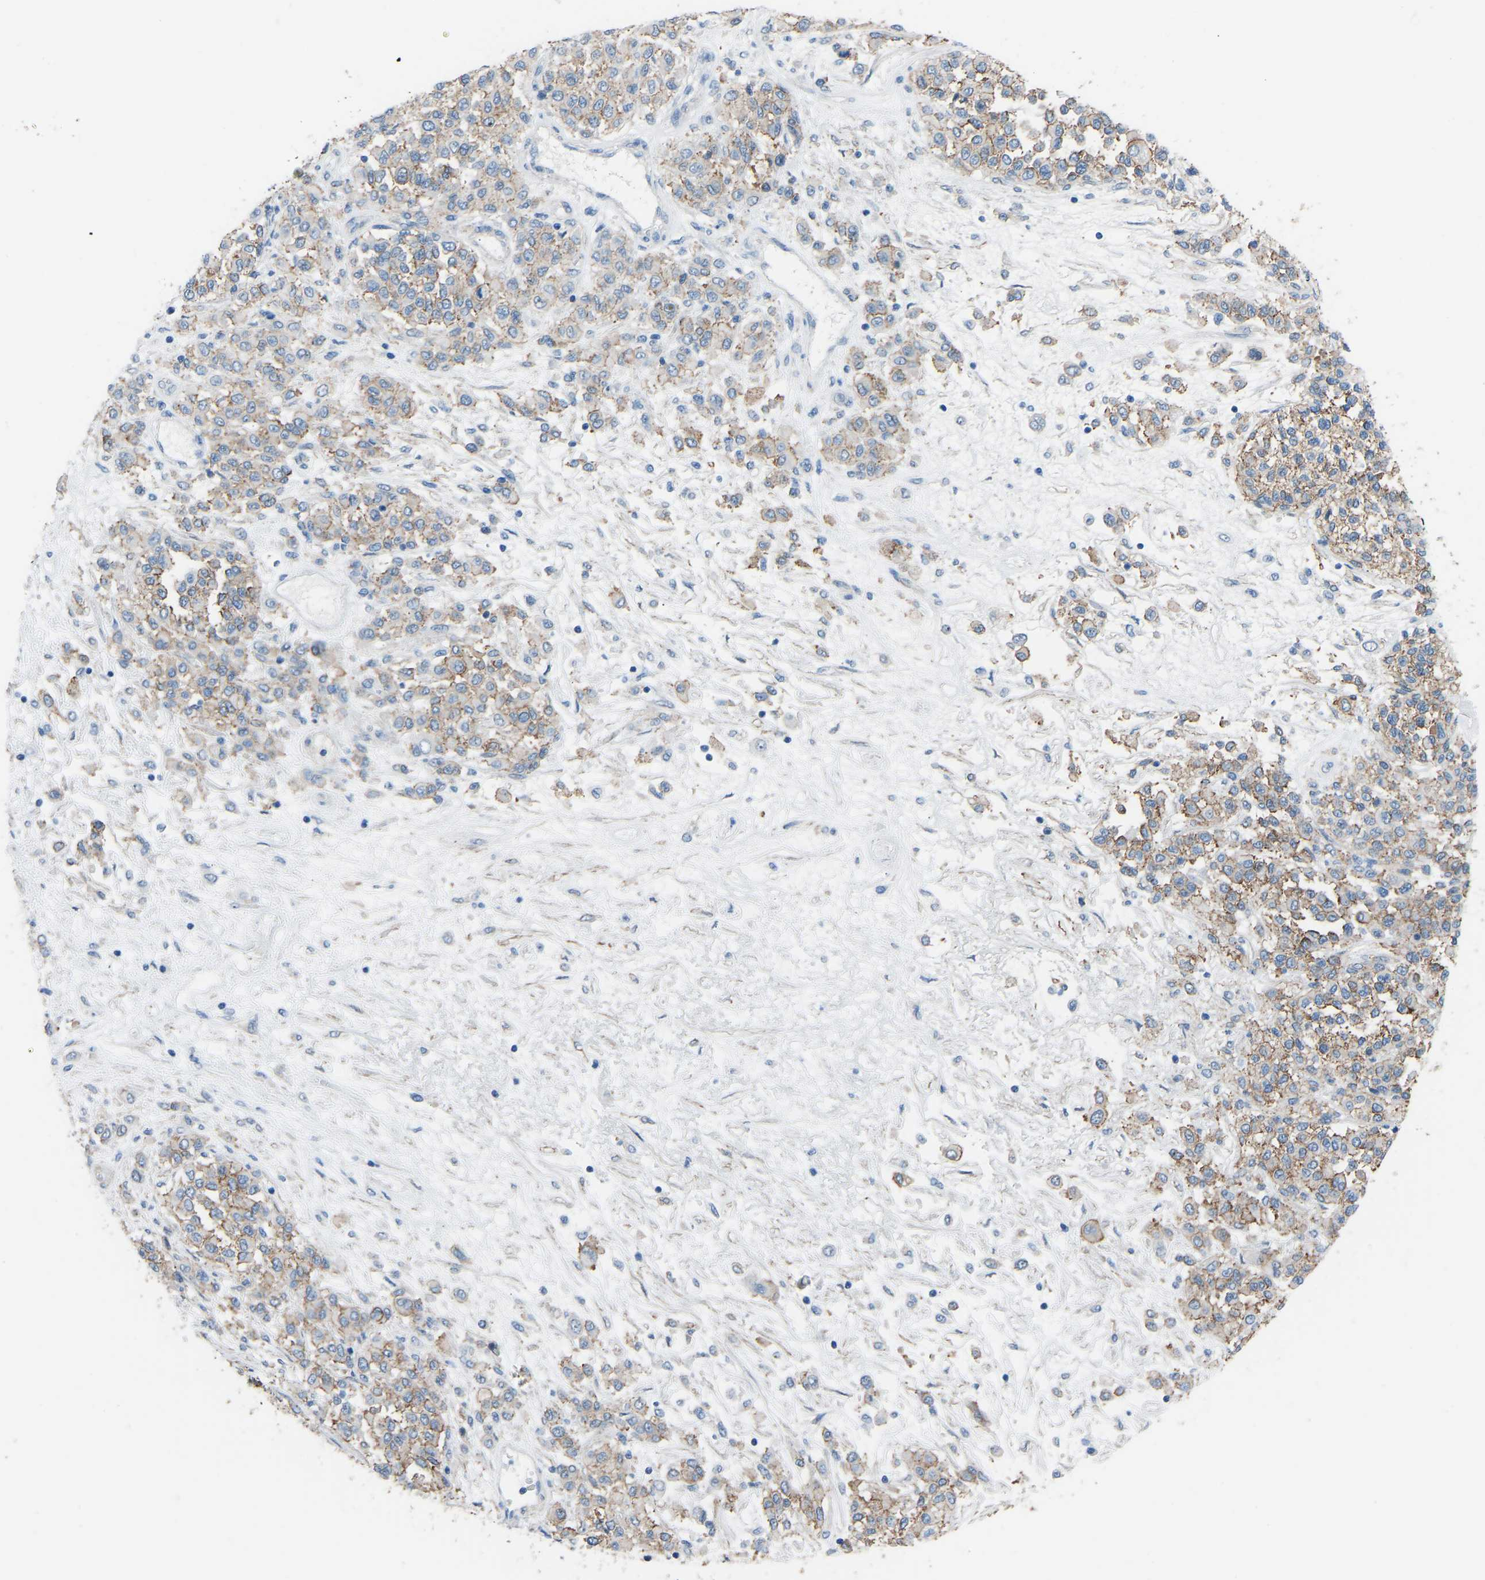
{"staining": {"intensity": "moderate", "quantity": "25%-75%", "location": "cytoplasmic/membranous"}, "tissue": "melanoma", "cell_type": "Tumor cells", "image_type": "cancer", "snomed": [{"axis": "morphology", "description": "Malignant melanoma, Metastatic site"}, {"axis": "topography", "description": "Pancreas"}], "caption": "High-power microscopy captured an immunohistochemistry photomicrograph of melanoma, revealing moderate cytoplasmic/membranous staining in about 25%-75% of tumor cells.", "gene": "MYH10", "patient": {"sex": "female", "age": 30}}